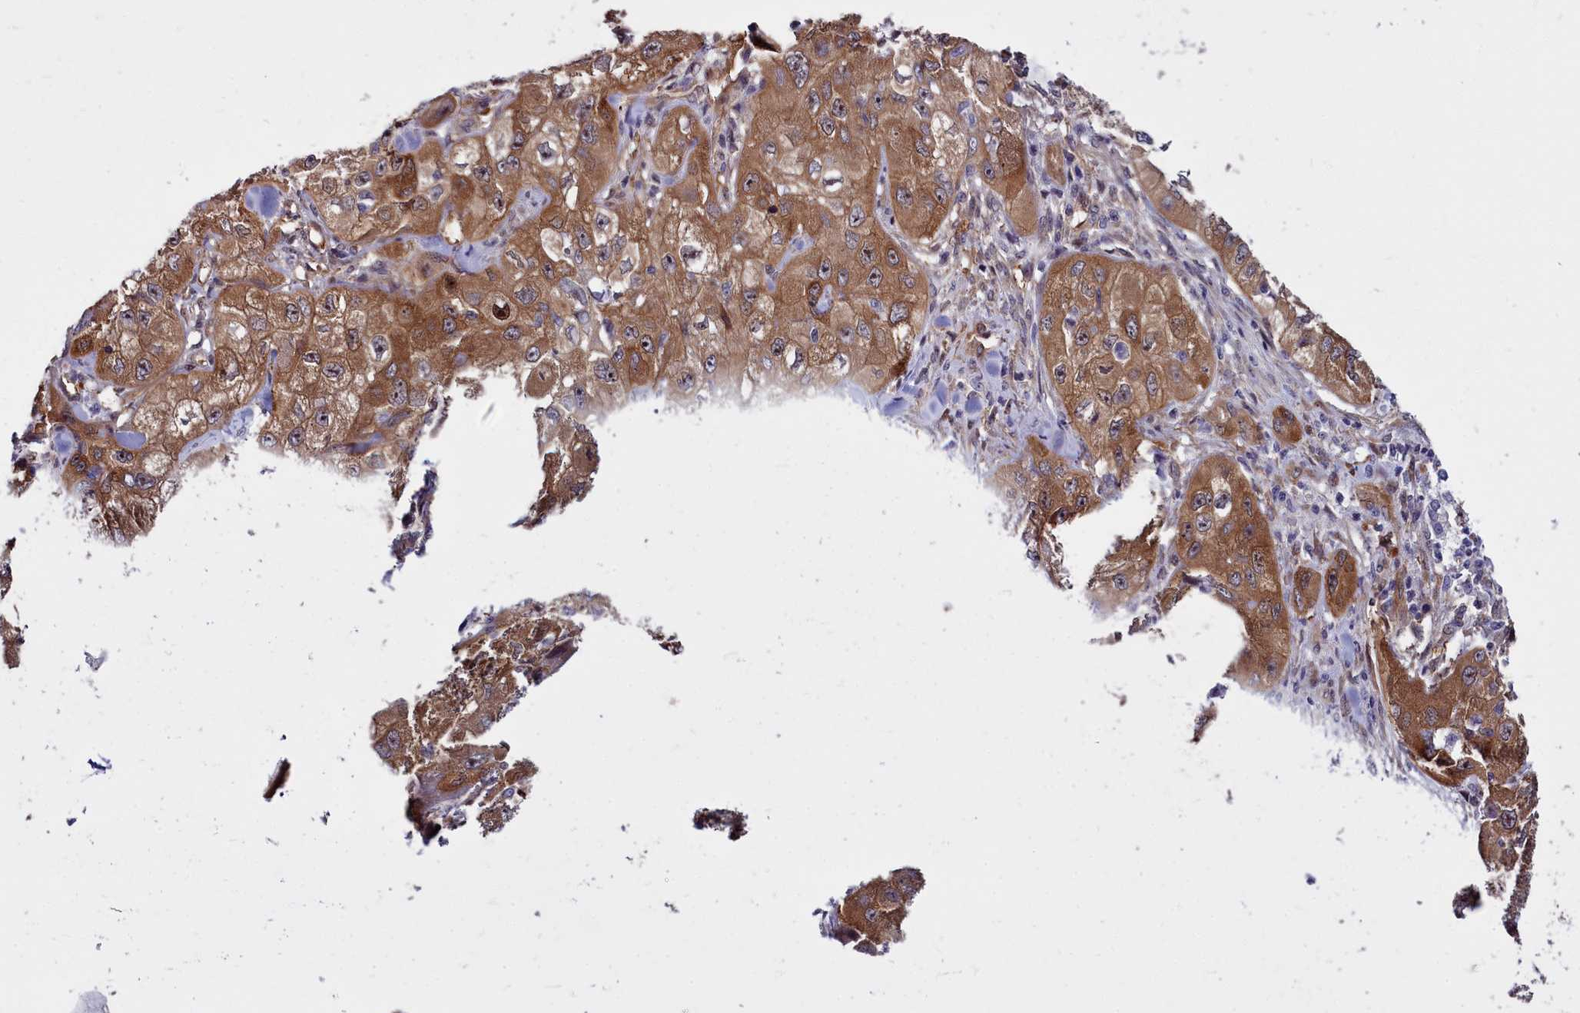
{"staining": {"intensity": "strong", "quantity": ">75%", "location": "cytoplasmic/membranous,nuclear"}, "tissue": "skin cancer", "cell_type": "Tumor cells", "image_type": "cancer", "snomed": [{"axis": "morphology", "description": "Squamous cell carcinoma, NOS"}, {"axis": "topography", "description": "Skin"}, {"axis": "topography", "description": "Subcutis"}], "caption": "Immunohistochemistry (IHC) of human squamous cell carcinoma (skin) shows high levels of strong cytoplasmic/membranous and nuclear positivity in about >75% of tumor cells.", "gene": "BCAR1", "patient": {"sex": "male", "age": 73}}